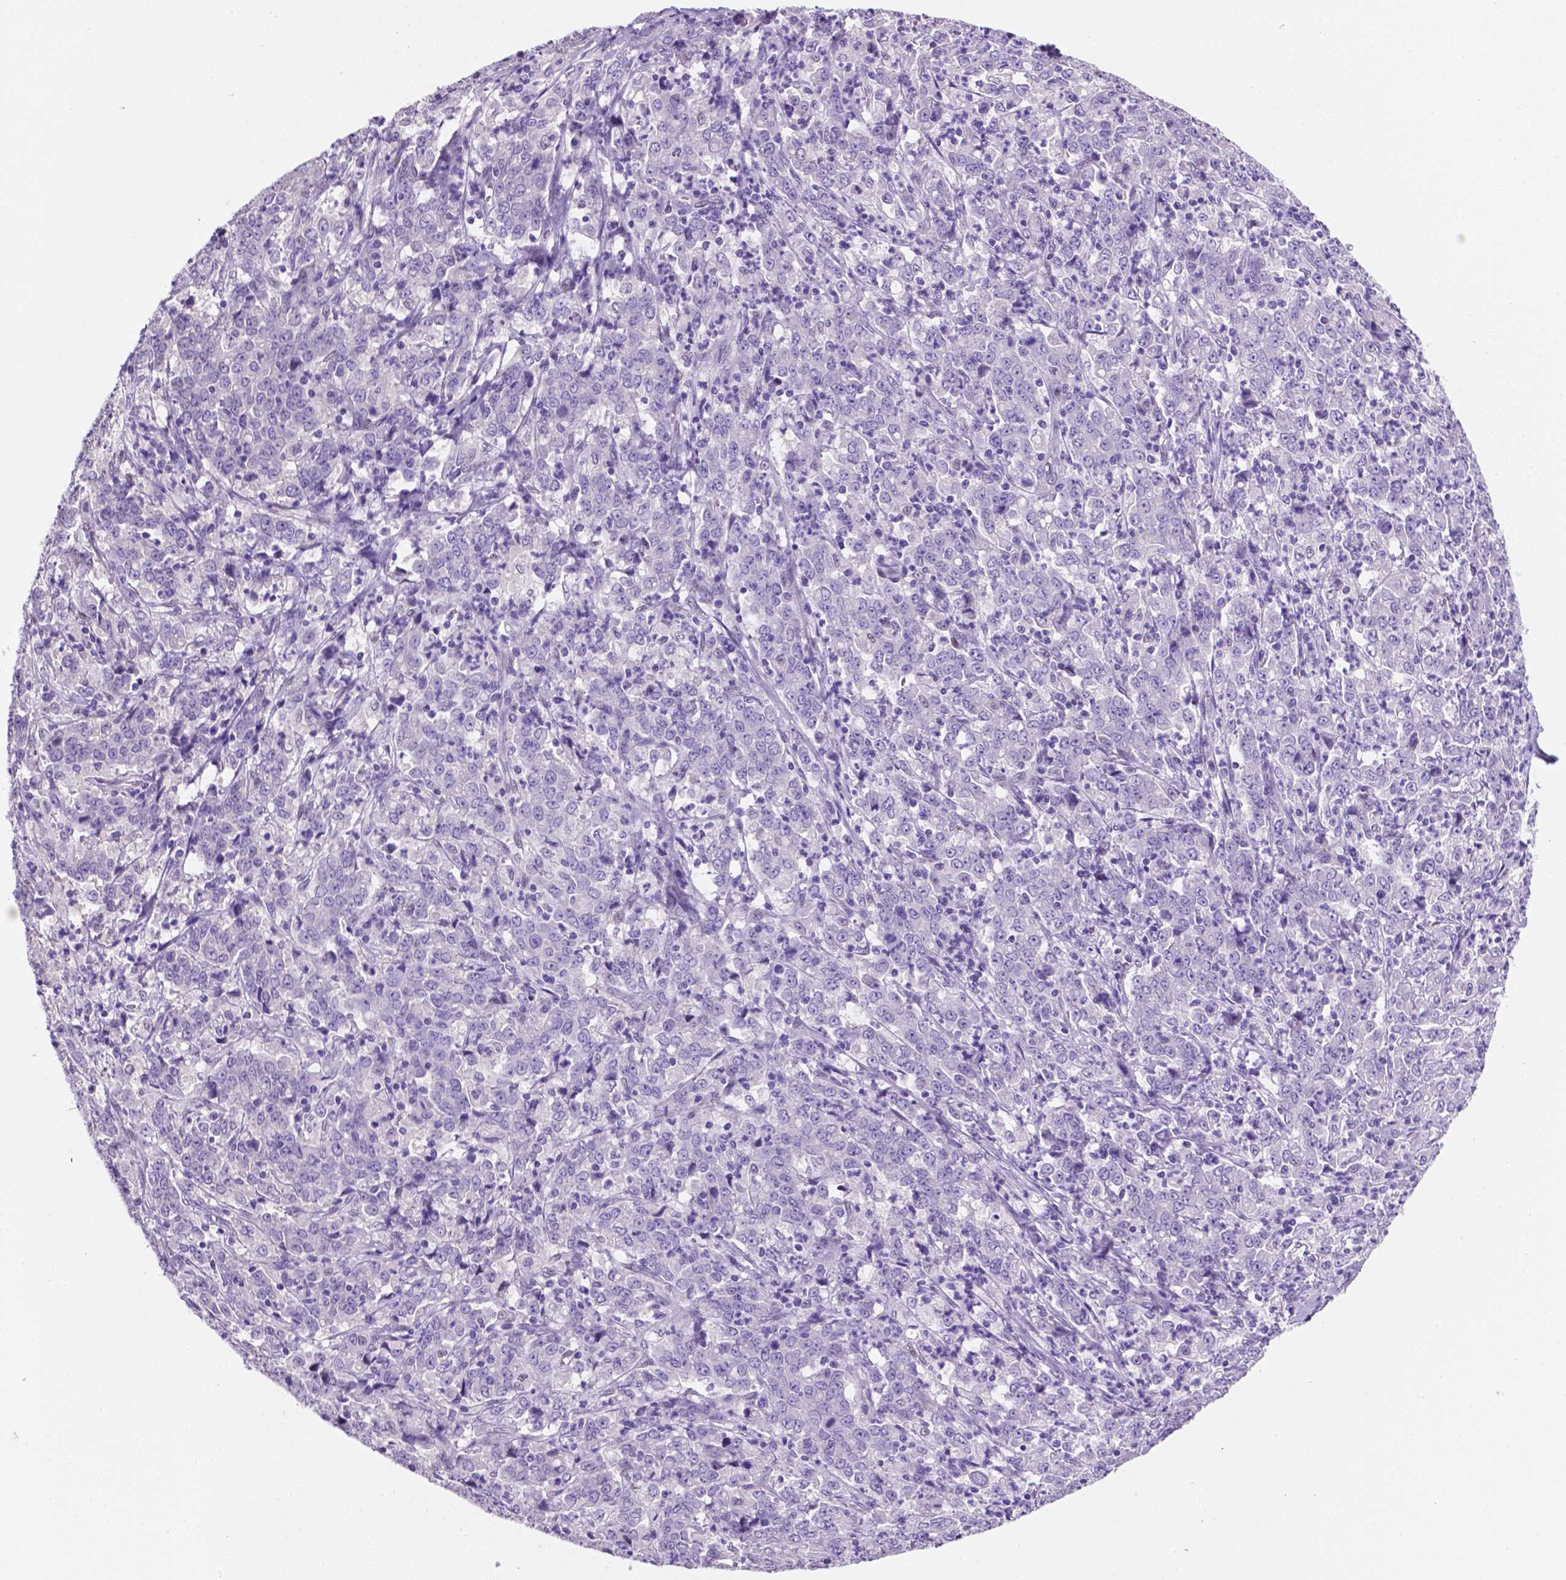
{"staining": {"intensity": "negative", "quantity": "none", "location": "none"}, "tissue": "stomach cancer", "cell_type": "Tumor cells", "image_type": "cancer", "snomed": [{"axis": "morphology", "description": "Adenocarcinoma, NOS"}, {"axis": "topography", "description": "Stomach, lower"}], "caption": "This image is of stomach adenocarcinoma stained with immunohistochemistry (IHC) to label a protein in brown with the nuclei are counter-stained blue. There is no staining in tumor cells. (Immunohistochemistry (ihc), brightfield microscopy, high magnification).", "gene": "TMEM210", "patient": {"sex": "female", "age": 71}}